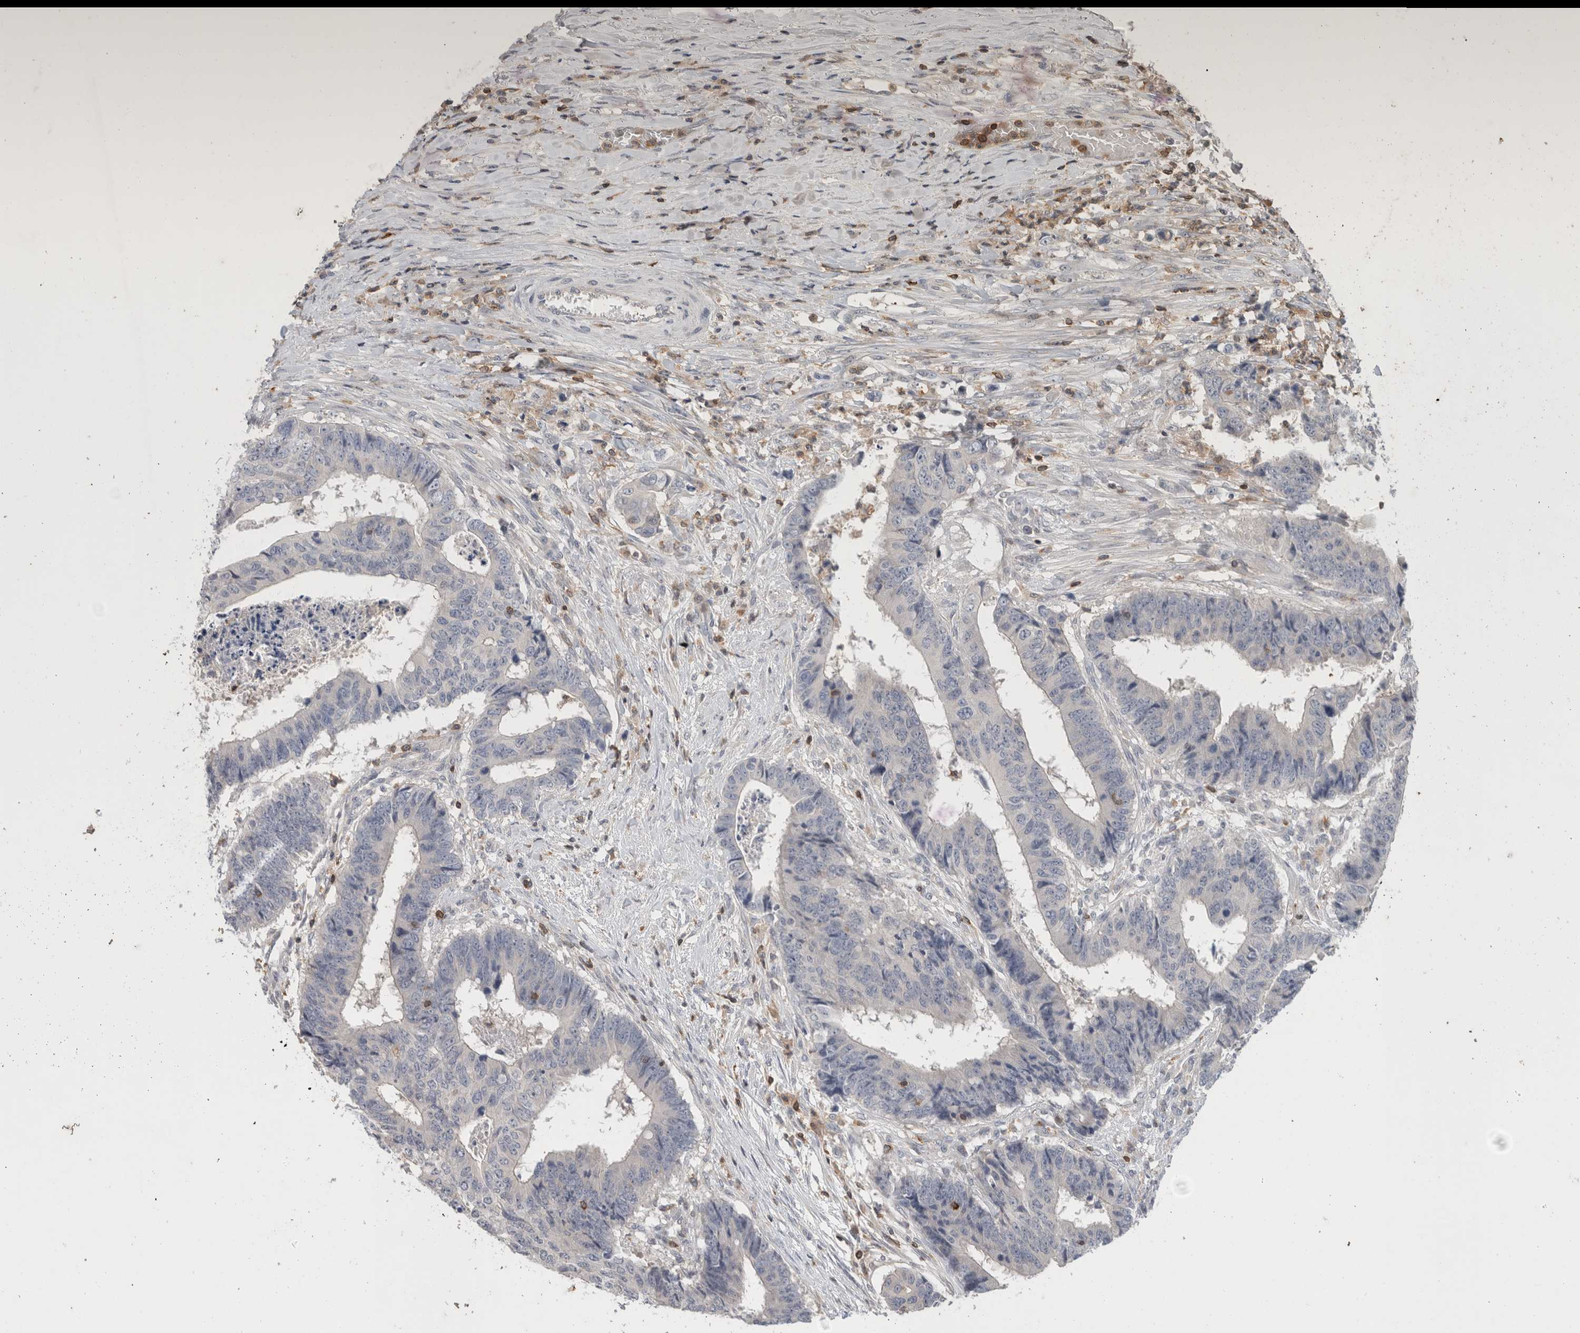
{"staining": {"intensity": "negative", "quantity": "none", "location": "none"}, "tissue": "colorectal cancer", "cell_type": "Tumor cells", "image_type": "cancer", "snomed": [{"axis": "morphology", "description": "Adenocarcinoma, NOS"}, {"axis": "topography", "description": "Rectum"}], "caption": "The photomicrograph demonstrates no significant expression in tumor cells of colorectal cancer.", "gene": "GFRA2", "patient": {"sex": "male", "age": 84}}